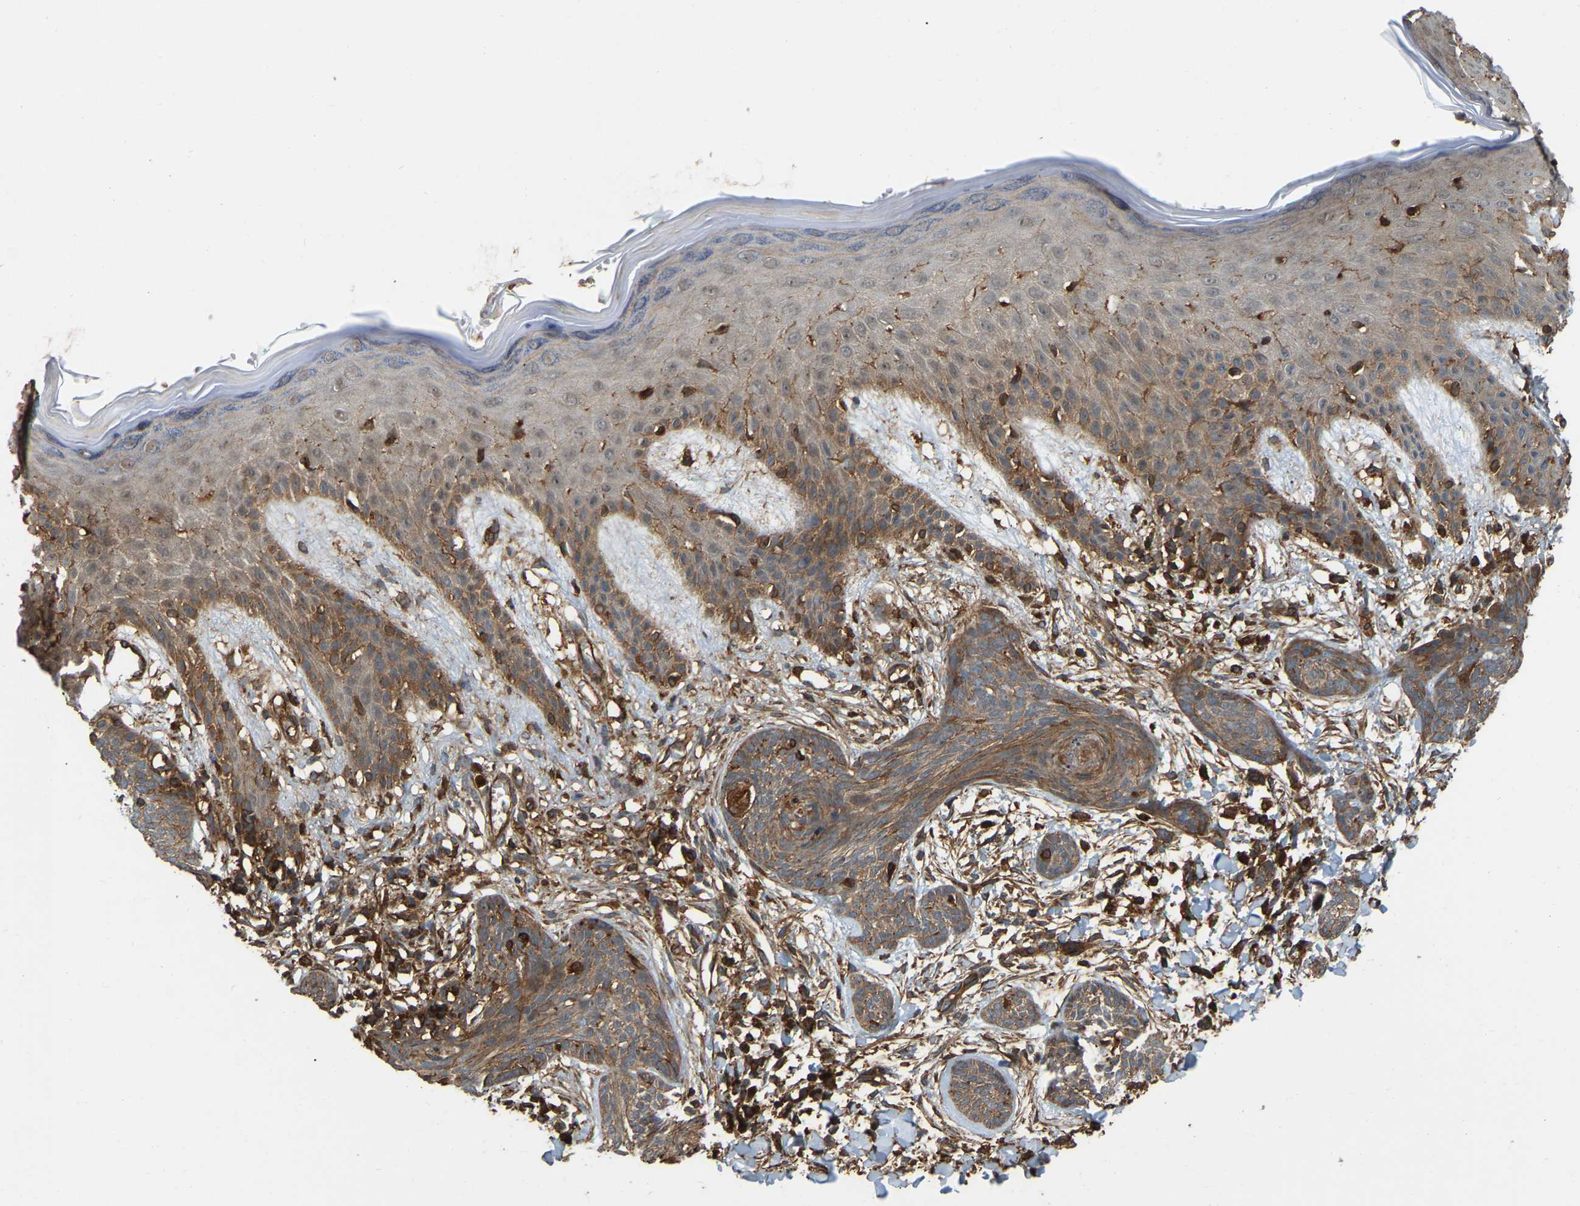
{"staining": {"intensity": "moderate", "quantity": ">75%", "location": "cytoplasmic/membranous"}, "tissue": "skin cancer", "cell_type": "Tumor cells", "image_type": "cancer", "snomed": [{"axis": "morphology", "description": "Basal cell carcinoma"}, {"axis": "topography", "description": "Skin"}], "caption": "Immunohistochemical staining of human skin basal cell carcinoma exhibits medium levels of moderate cytoplasmic/membranous protein staining in about >75% of tumor cells.", "gene": "SAMD9L", "patient": {"sex": "female", "age": 59}}